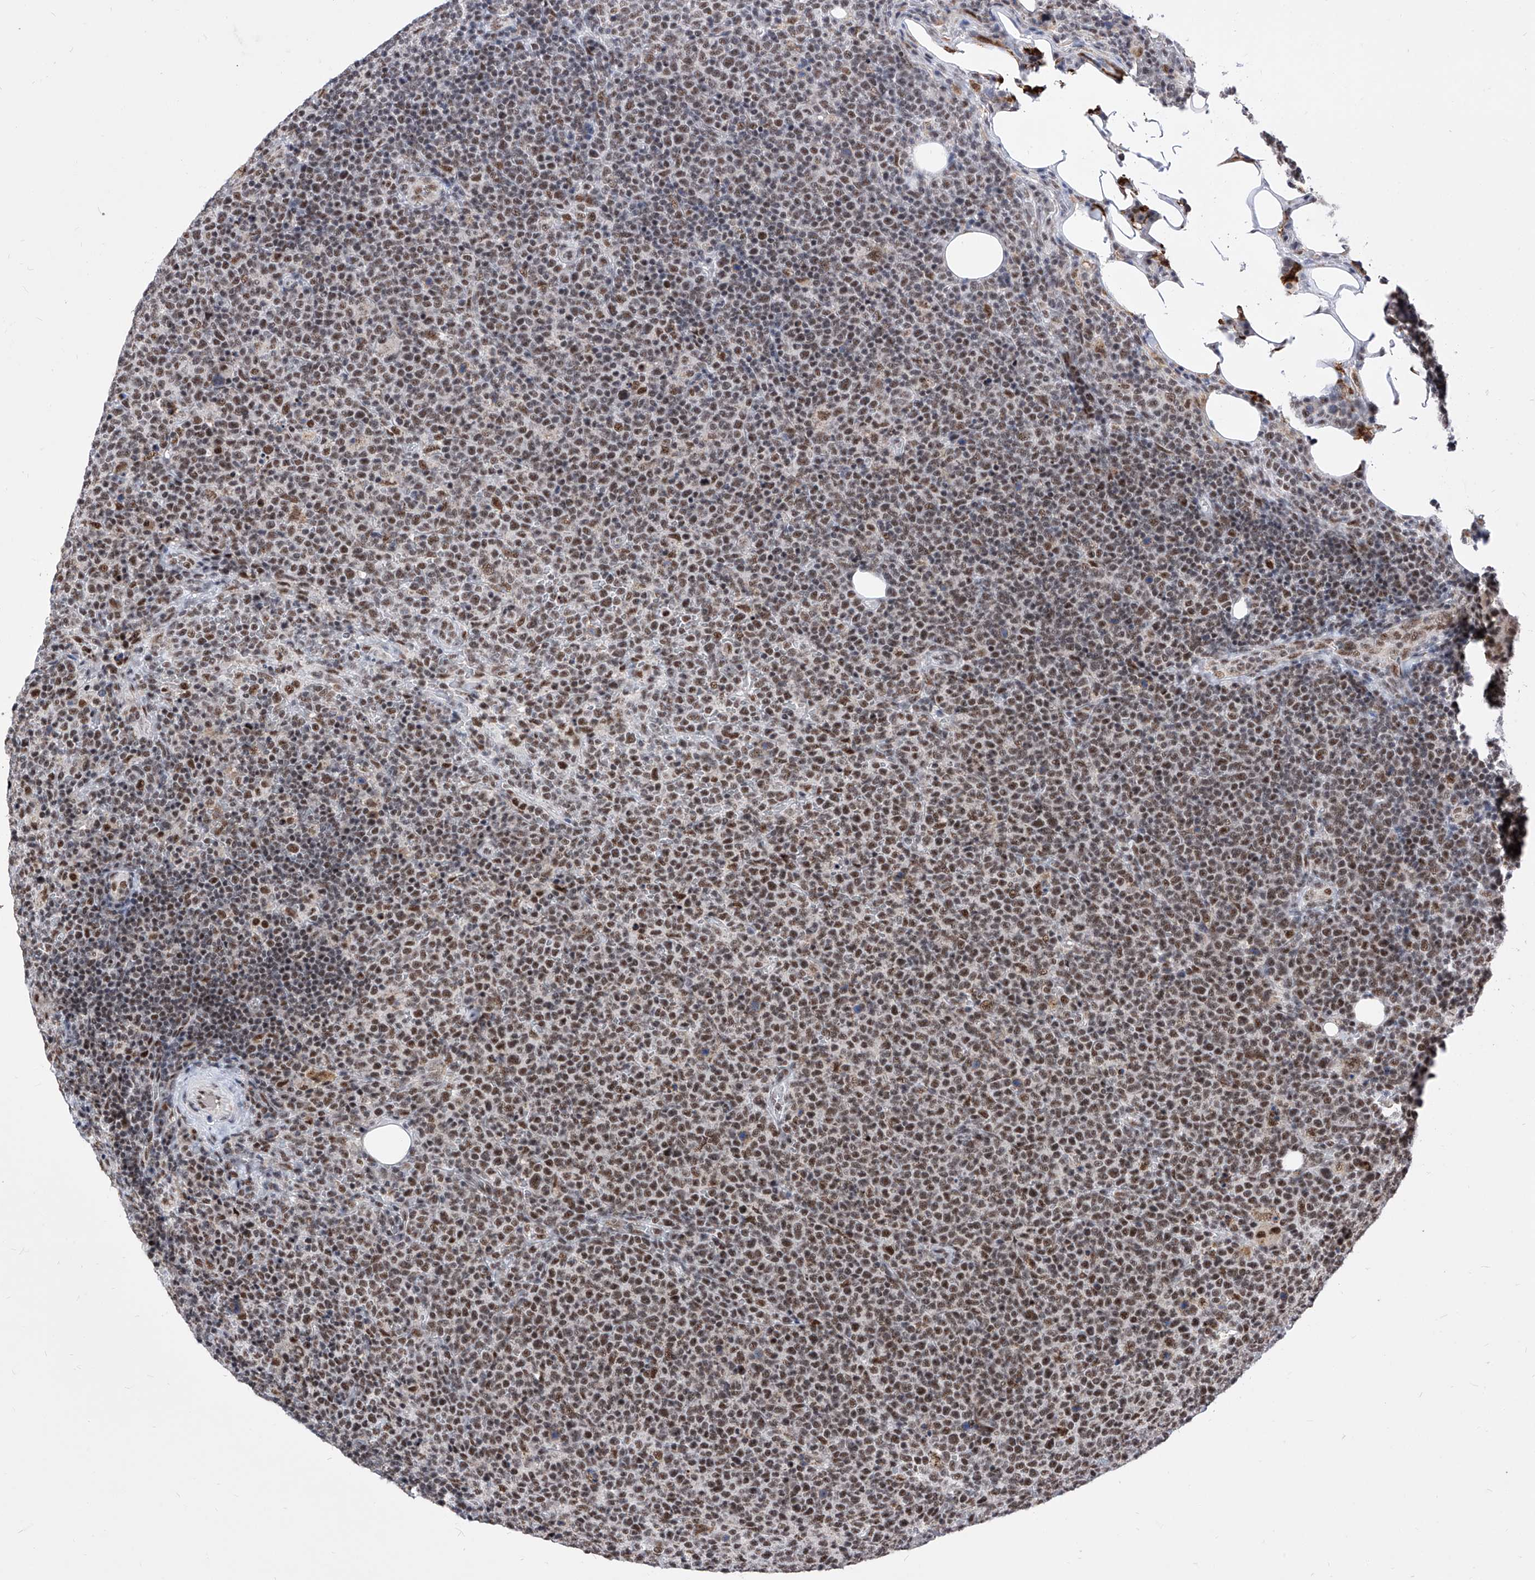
{"staining": {"intensity": "moderate", "quantity": ">75%", "location": "nuclear"}, "tissue": "lymphoma", "cell_type": "Tumor cells", "image_type": "cancer", "snomed": [{"axis": "morphology", "description": "Malignant lymphoma, non-Hodgkin's type, High grade"}, {"axis": "topography", "description": "Lymph node"}], "caption": "Immunohistochemistry histopathology image of neoplastic tissue: lymphoma stained using IHC exhibits medium levels of moderate protein expression localized specifically in the nuclear of tumor cells, appearing as a nuclear brown color.", "gene": "PHF5A", "patient": {"sex": "male", "age": 61}}